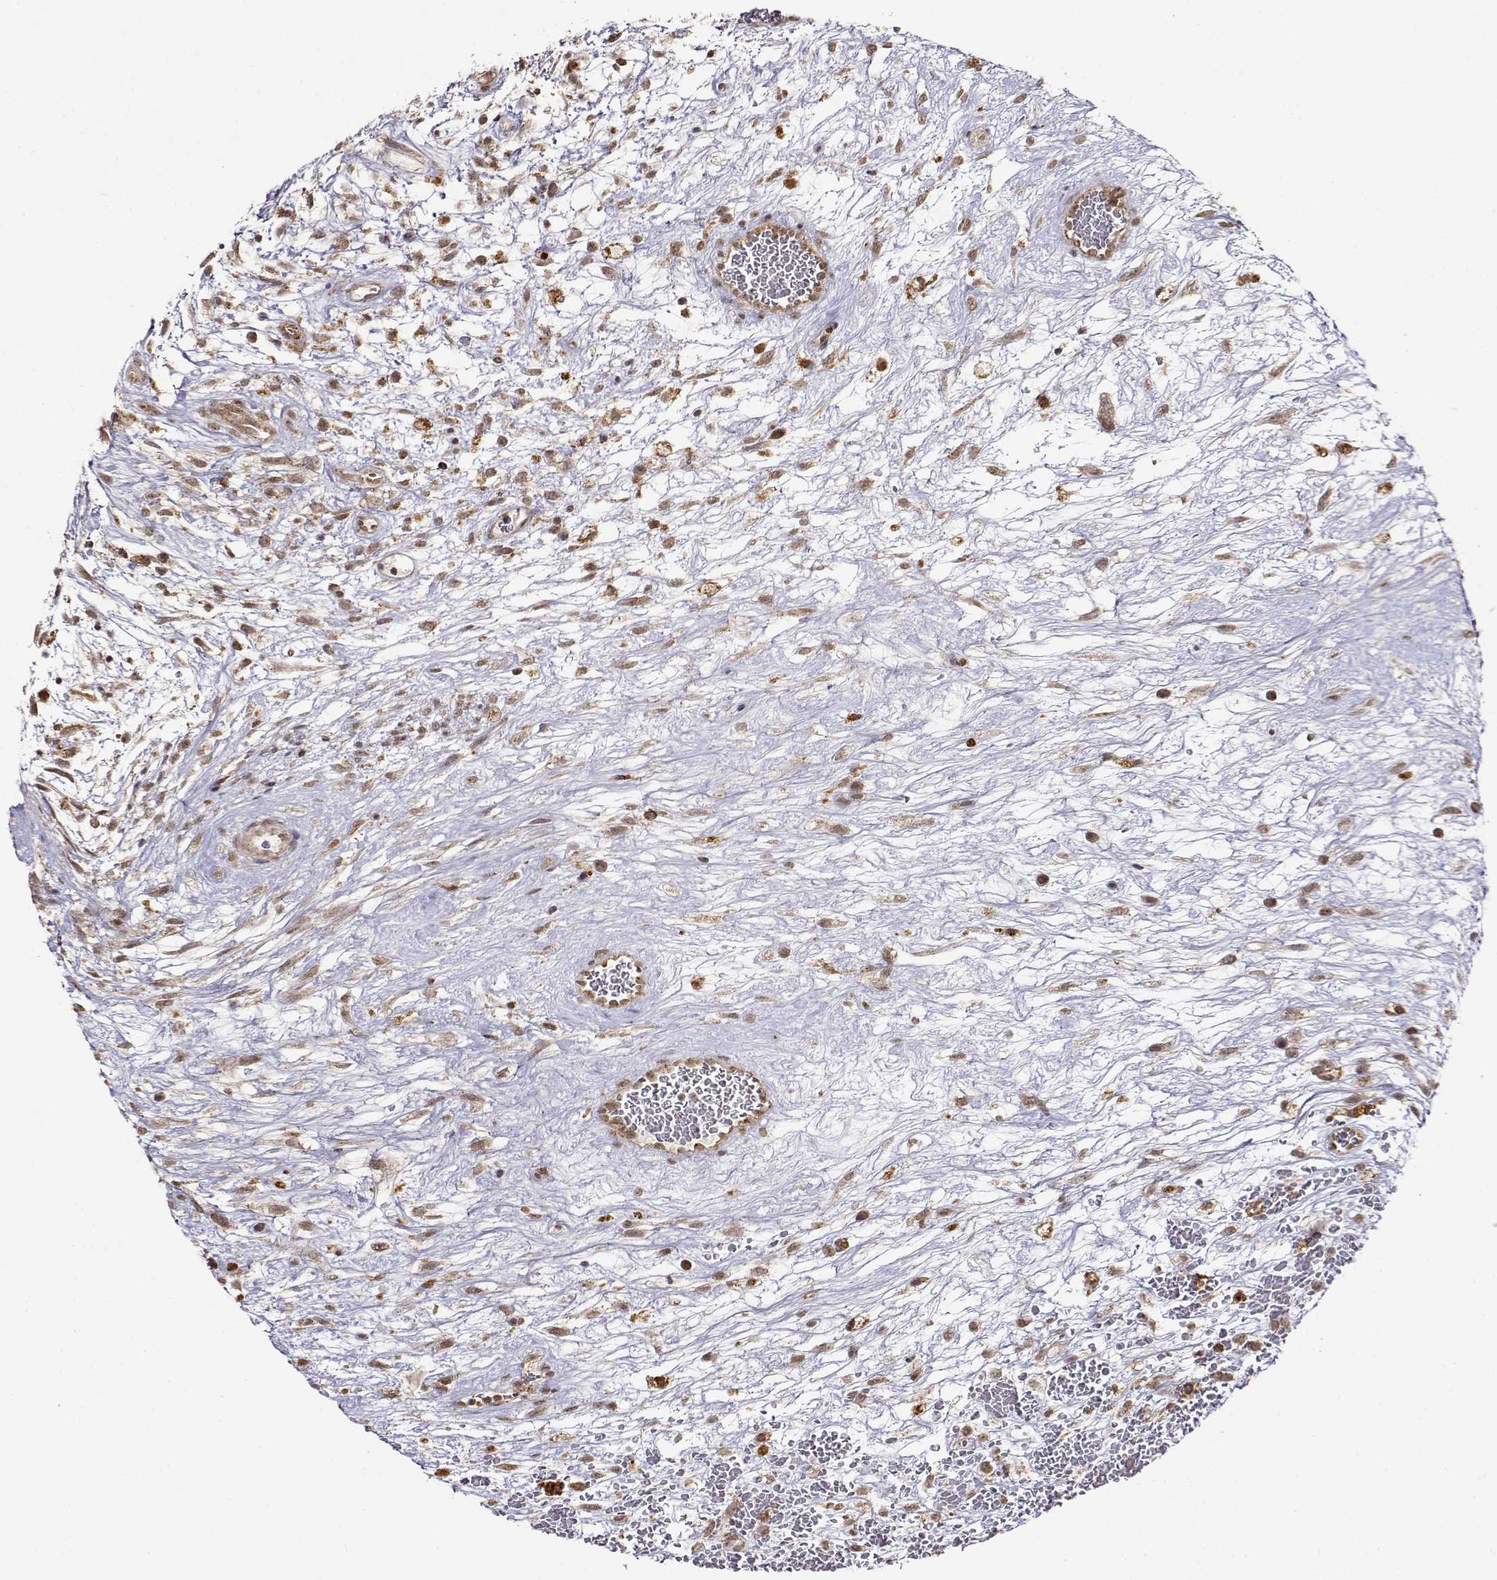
{"staining": {"intensity": "weak", "quantity": ">75%", "location": "cytoplasmic/membranous,nuclear"}, "tissue": "testis cancer", "cell_type": "Tumor cells", "image_type": "cancer", "snomed": [{"axis": "morphology", "description": "Normal tissue, NOS"}, {"axis": "morphology", "description": "Carcinoma, Embryonal, NOS"}, {"axis": "topography", "description": "Testis"}], "caption": "Human testis cancer stained for a protein (brown) shows weak cytoplasmic/membranous and nuclear positive positivity in approximately >75% of tumor cells.", "gene": "RNF13", "patient": {"sex": "male", "age": 32}}